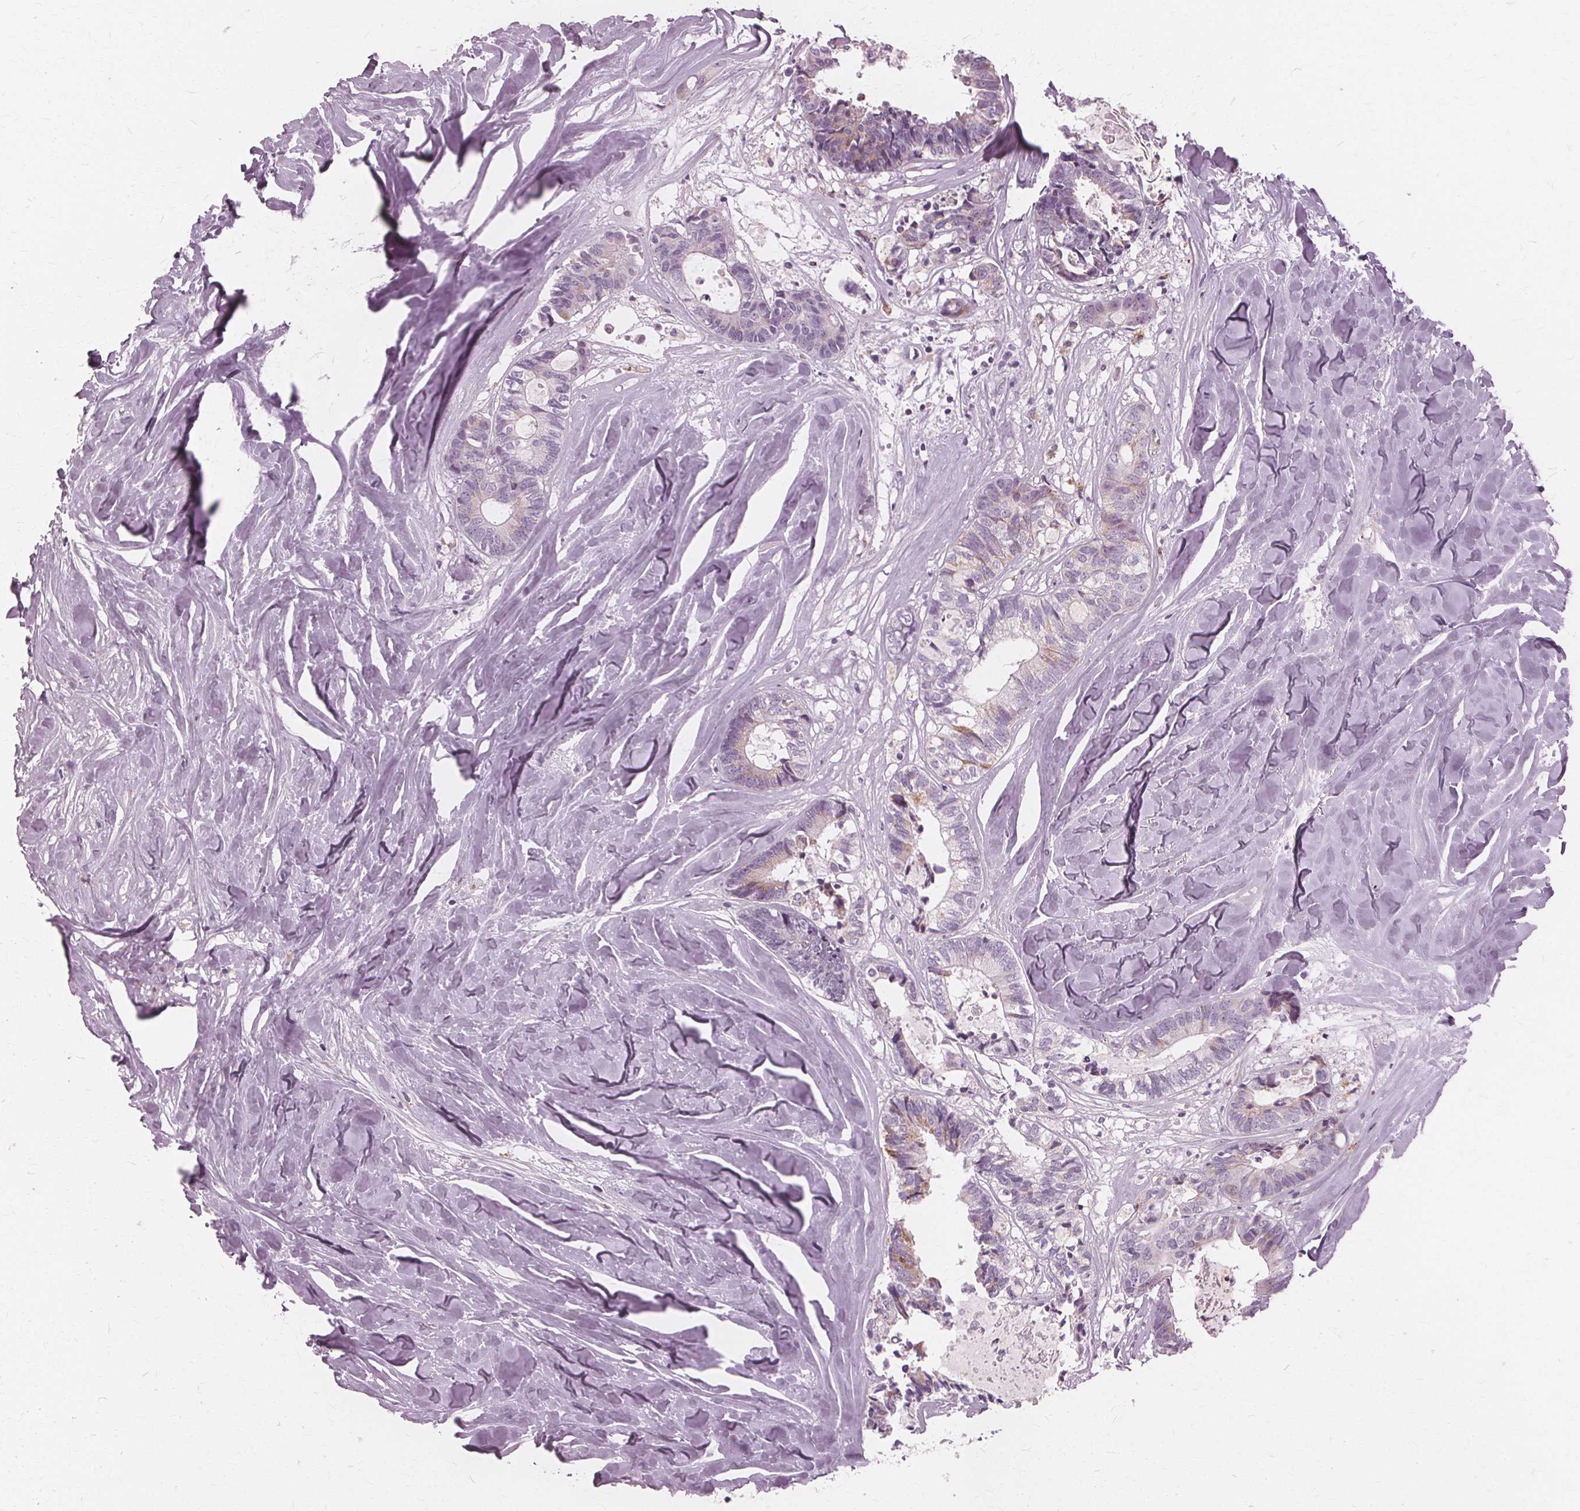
{"staining": {"intensity": "weak", "quantity": "<25%", "location": "cytoplasmic/membranous"}, "tissue": "colorectal cancer", "cell_type": "Tumor cells", "image_type": "cancer", "snomed": [{"axis": "morphology", "description": "Adenocarcinoma, NOS"}, {"axis": "topography", "description": "Colon"}, {"axis": "topography", "description": "Rectum"}], "caption": "A high-resolution image shows immunohistochemistry staining of adenocarcinoma (colorectal), which reveals no significant expression in tumor cells.", "gene": "DNASE2", "patient": {"sex": "male", "age": 57}}